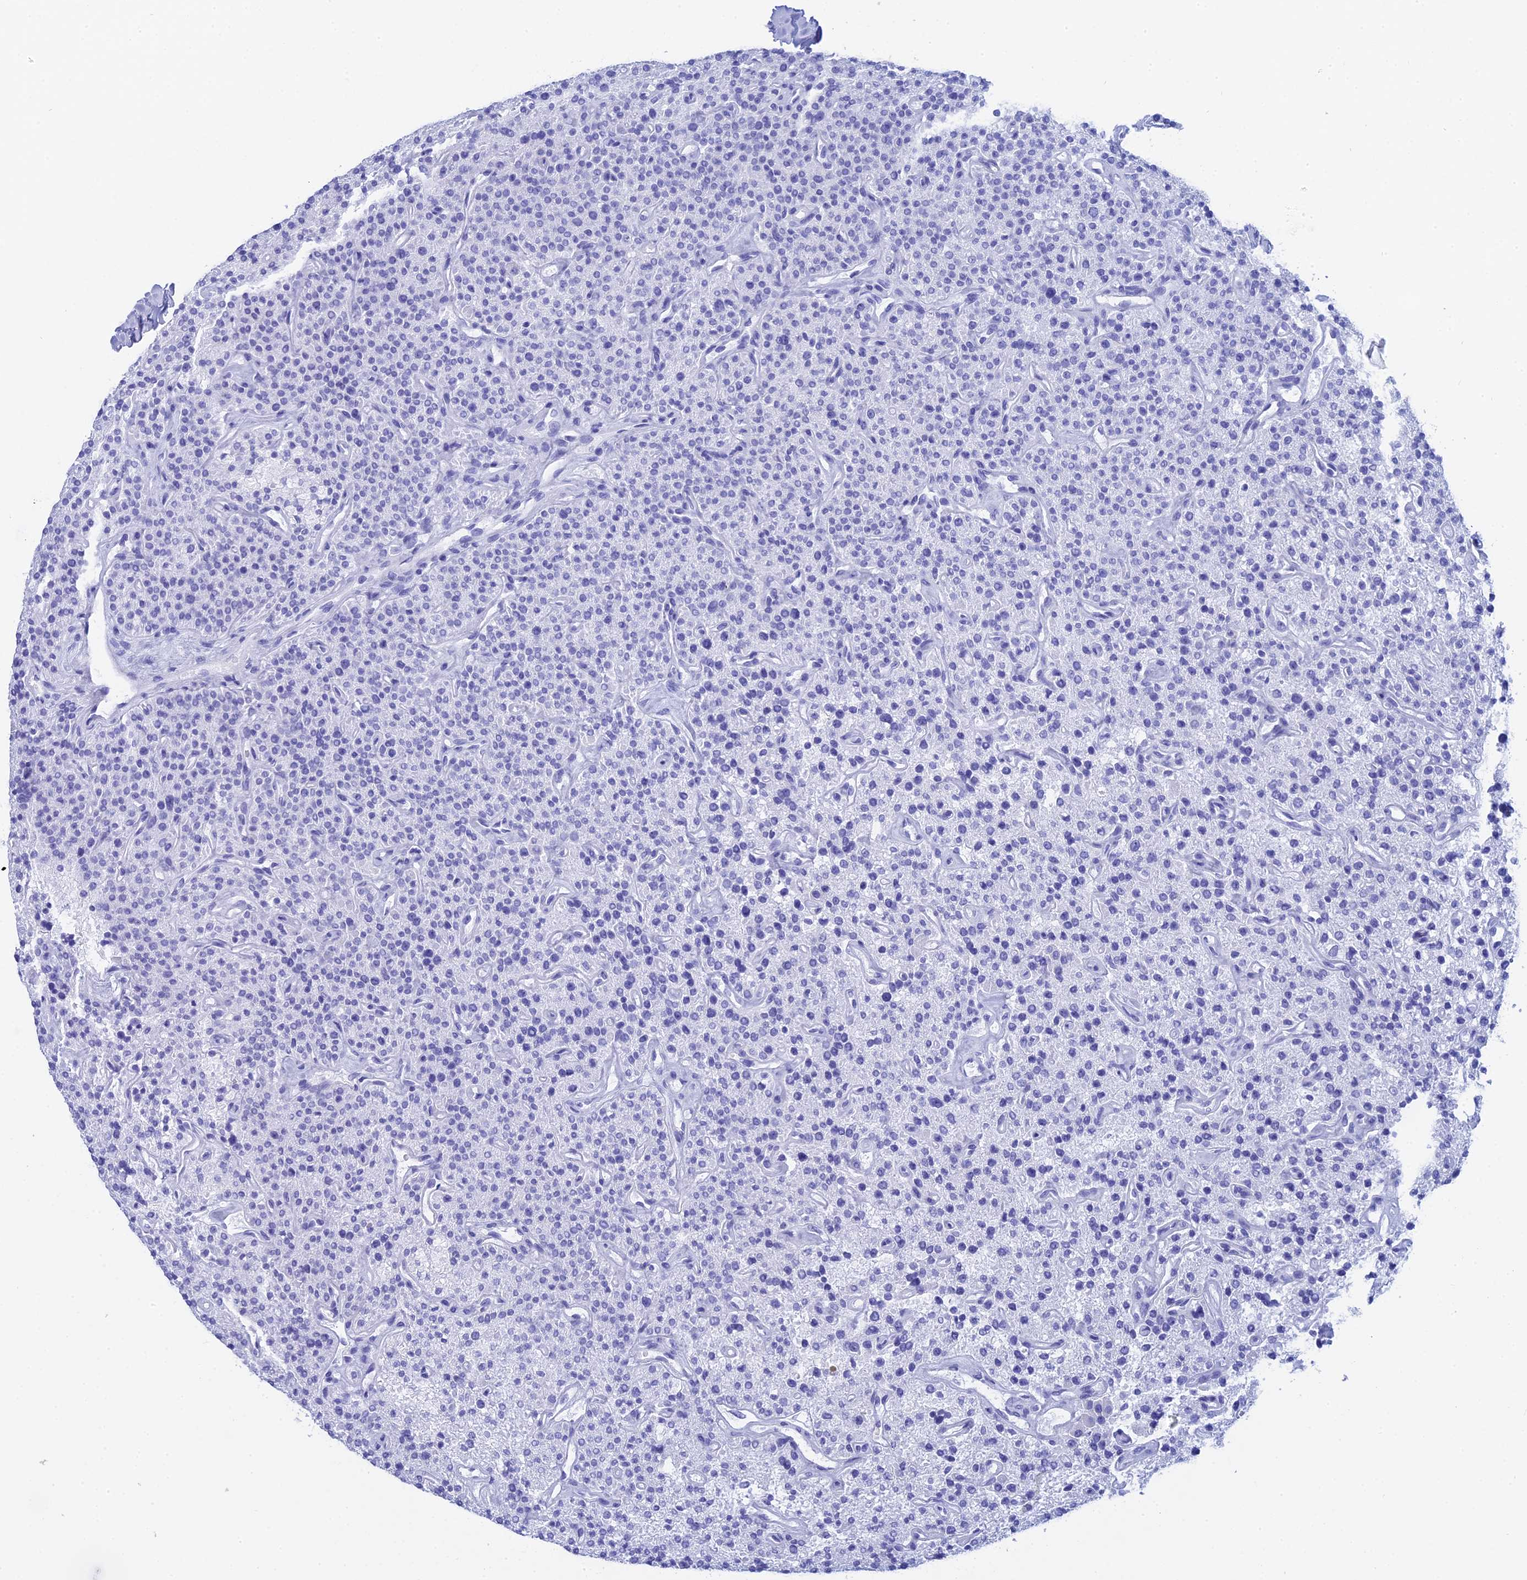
{"staining": {"intensity": "negative", "quantity": "none", "location": "none"}, "tissue": "parathyroid gland", "cell_type": "Glandular cells", "image_type": "normal", "snomed": [{"axis": "morphology", "description": "Normal tissue, NOS"}, {"axis": "topography", "description": "Parathyroid gland"}], "caption": "The image shows no staining of glandular cells in unremarkable parathyroid gland.", "gene": "TEX101", "patient": {"sex": "male", "age": 46}}